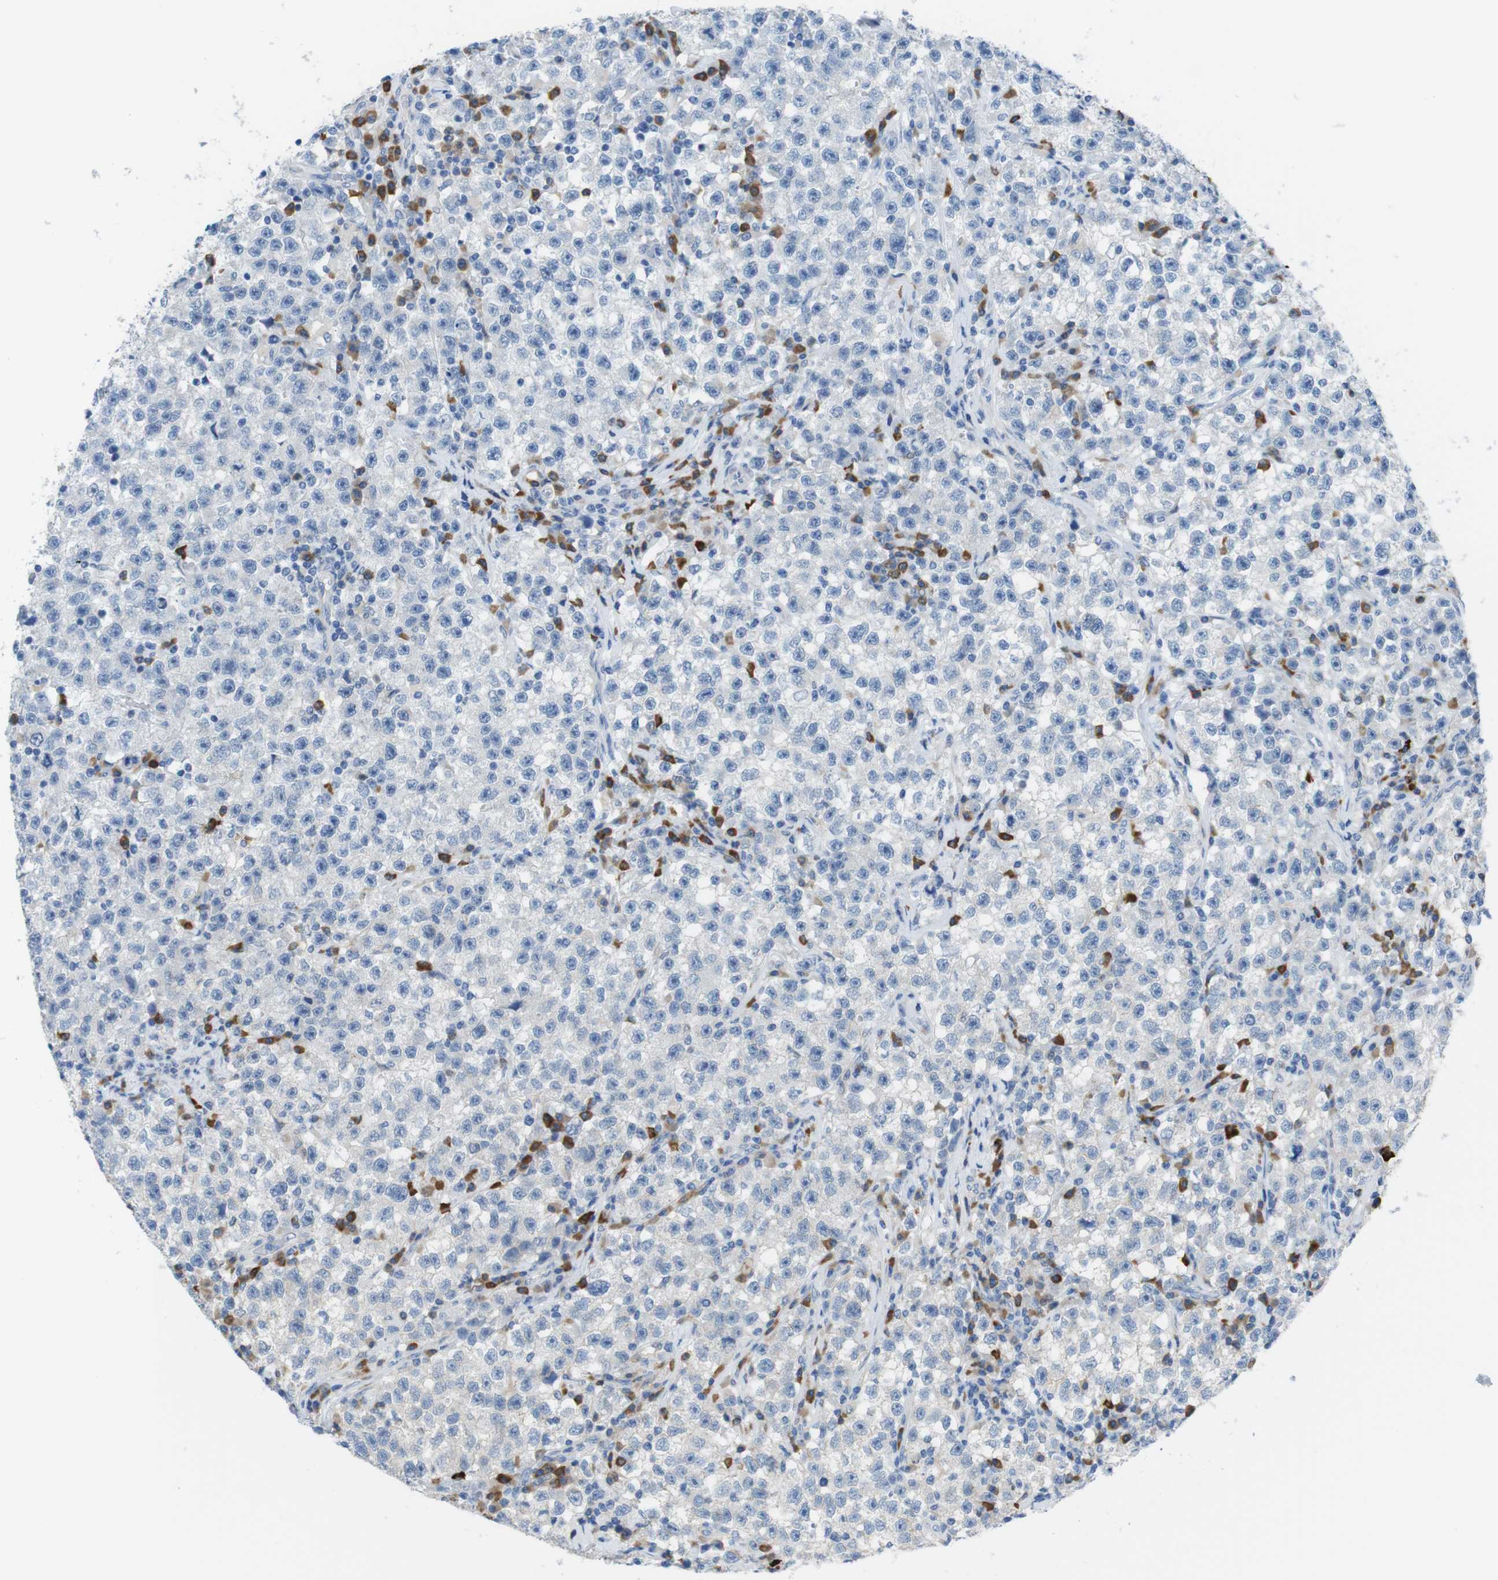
{"staining": {"intensity": "negative", "quantity": "none", "location": "none"}, "tissue": "testis cancer", "cell_type": "Tumor cells", "image_type": "cancer", "snomed": [{"axis": "morphology", "description": "Seminoma, NOS"}, {"axis": "topography", "description": "Testis"}], "caption": "The image shows no staining of tumor cells in testis seminoma.", "gene": "CLMN", "patient": {"sex": "male", "age": 22}}